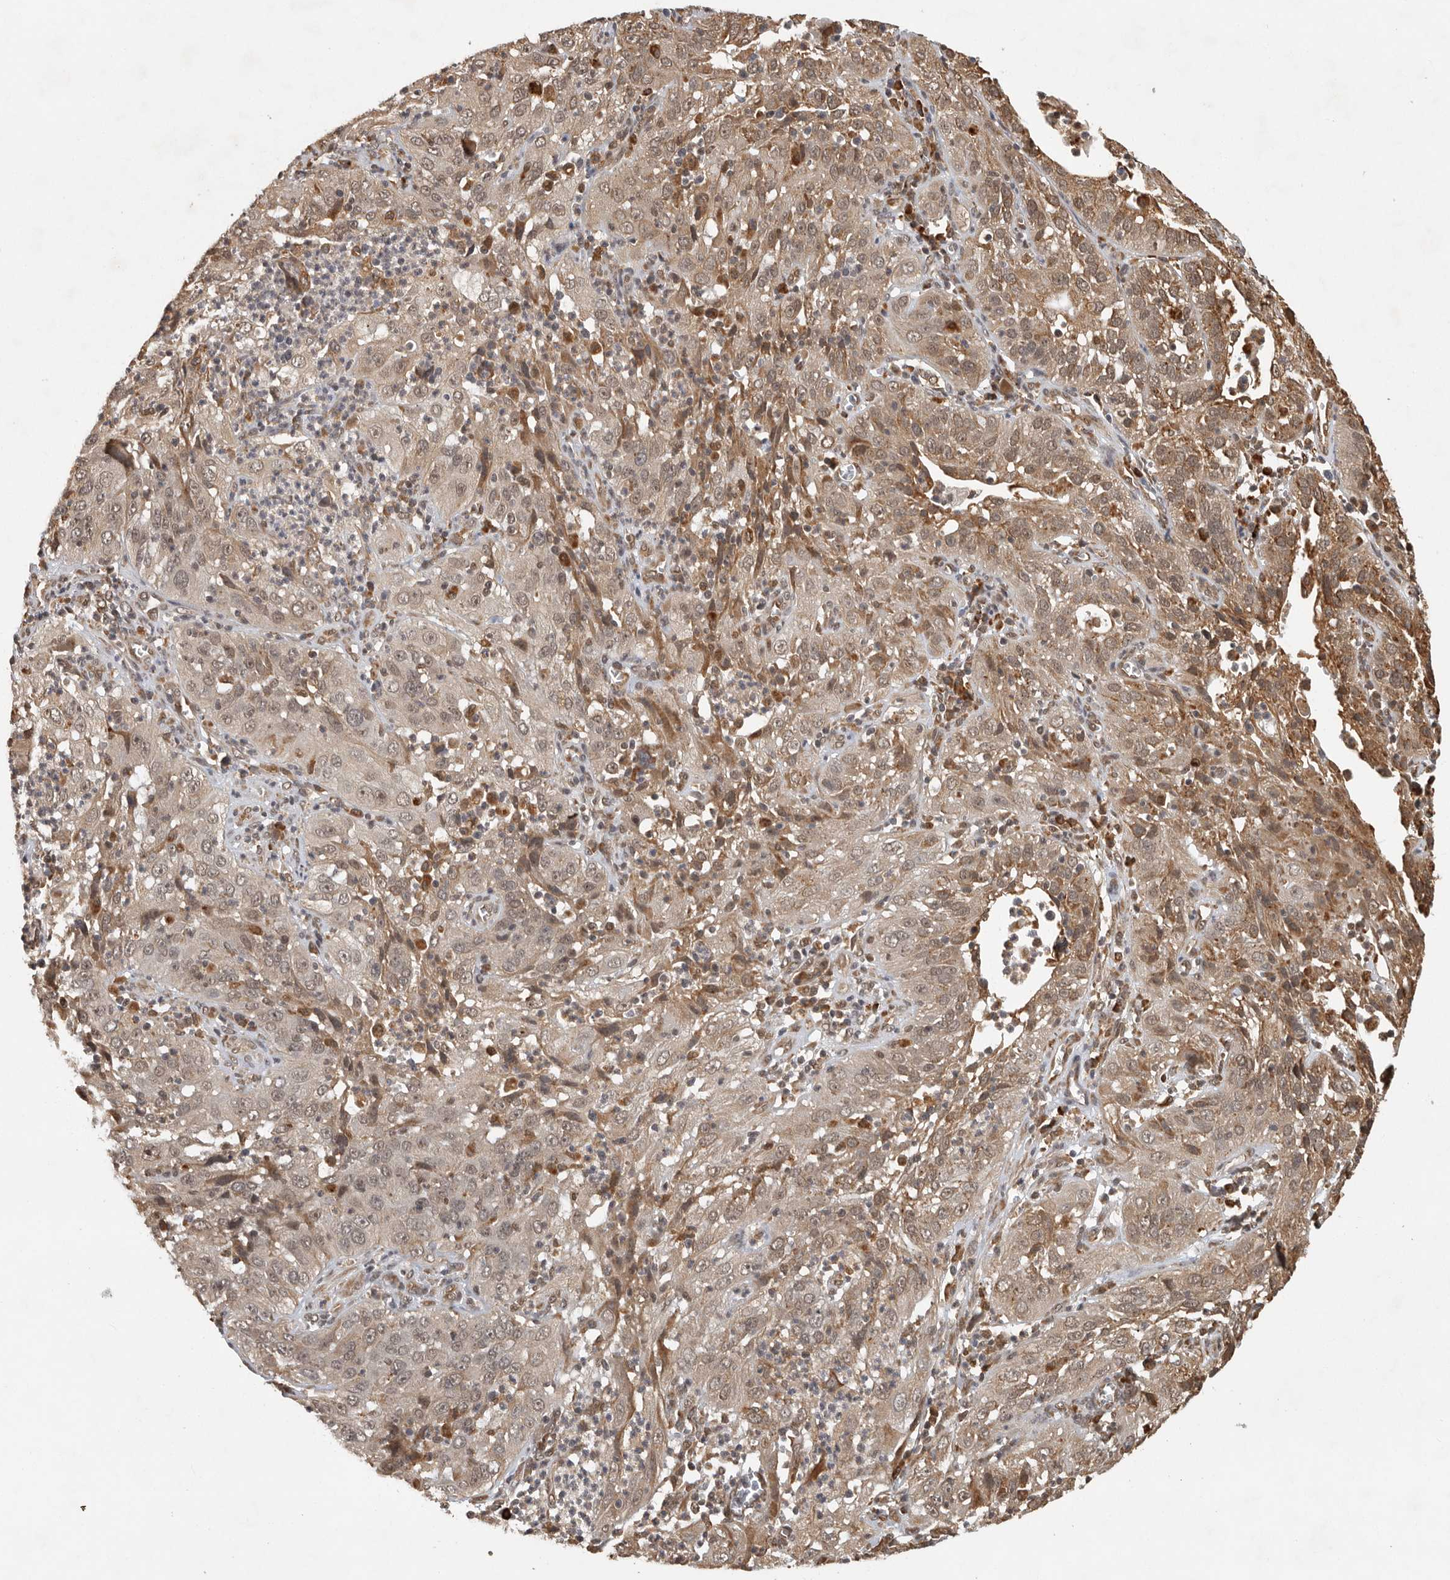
{"staining": {"intensity": "moderate", "quantity": ">75%", "location": "cytoplasmic/membranous,nuclear"}, "tissue": "cervical cancer", "cell_type": "Tumor cells", "image_type": "cancer", "snomed": [{"axis": "morphology", "description": "Squamous cell carcinoma, NOS"}, {"axis": "topography", "description": "Cervix"}], "caption": "Immunohistochemical staining of cervical cancer reveals medium levels of moderate cytoplasmic/membranous and nuclear protein expression in approximately >75% of tumor cells.", "gene": "ZNF83", "patient": {"sex": "female", "age": 32}}